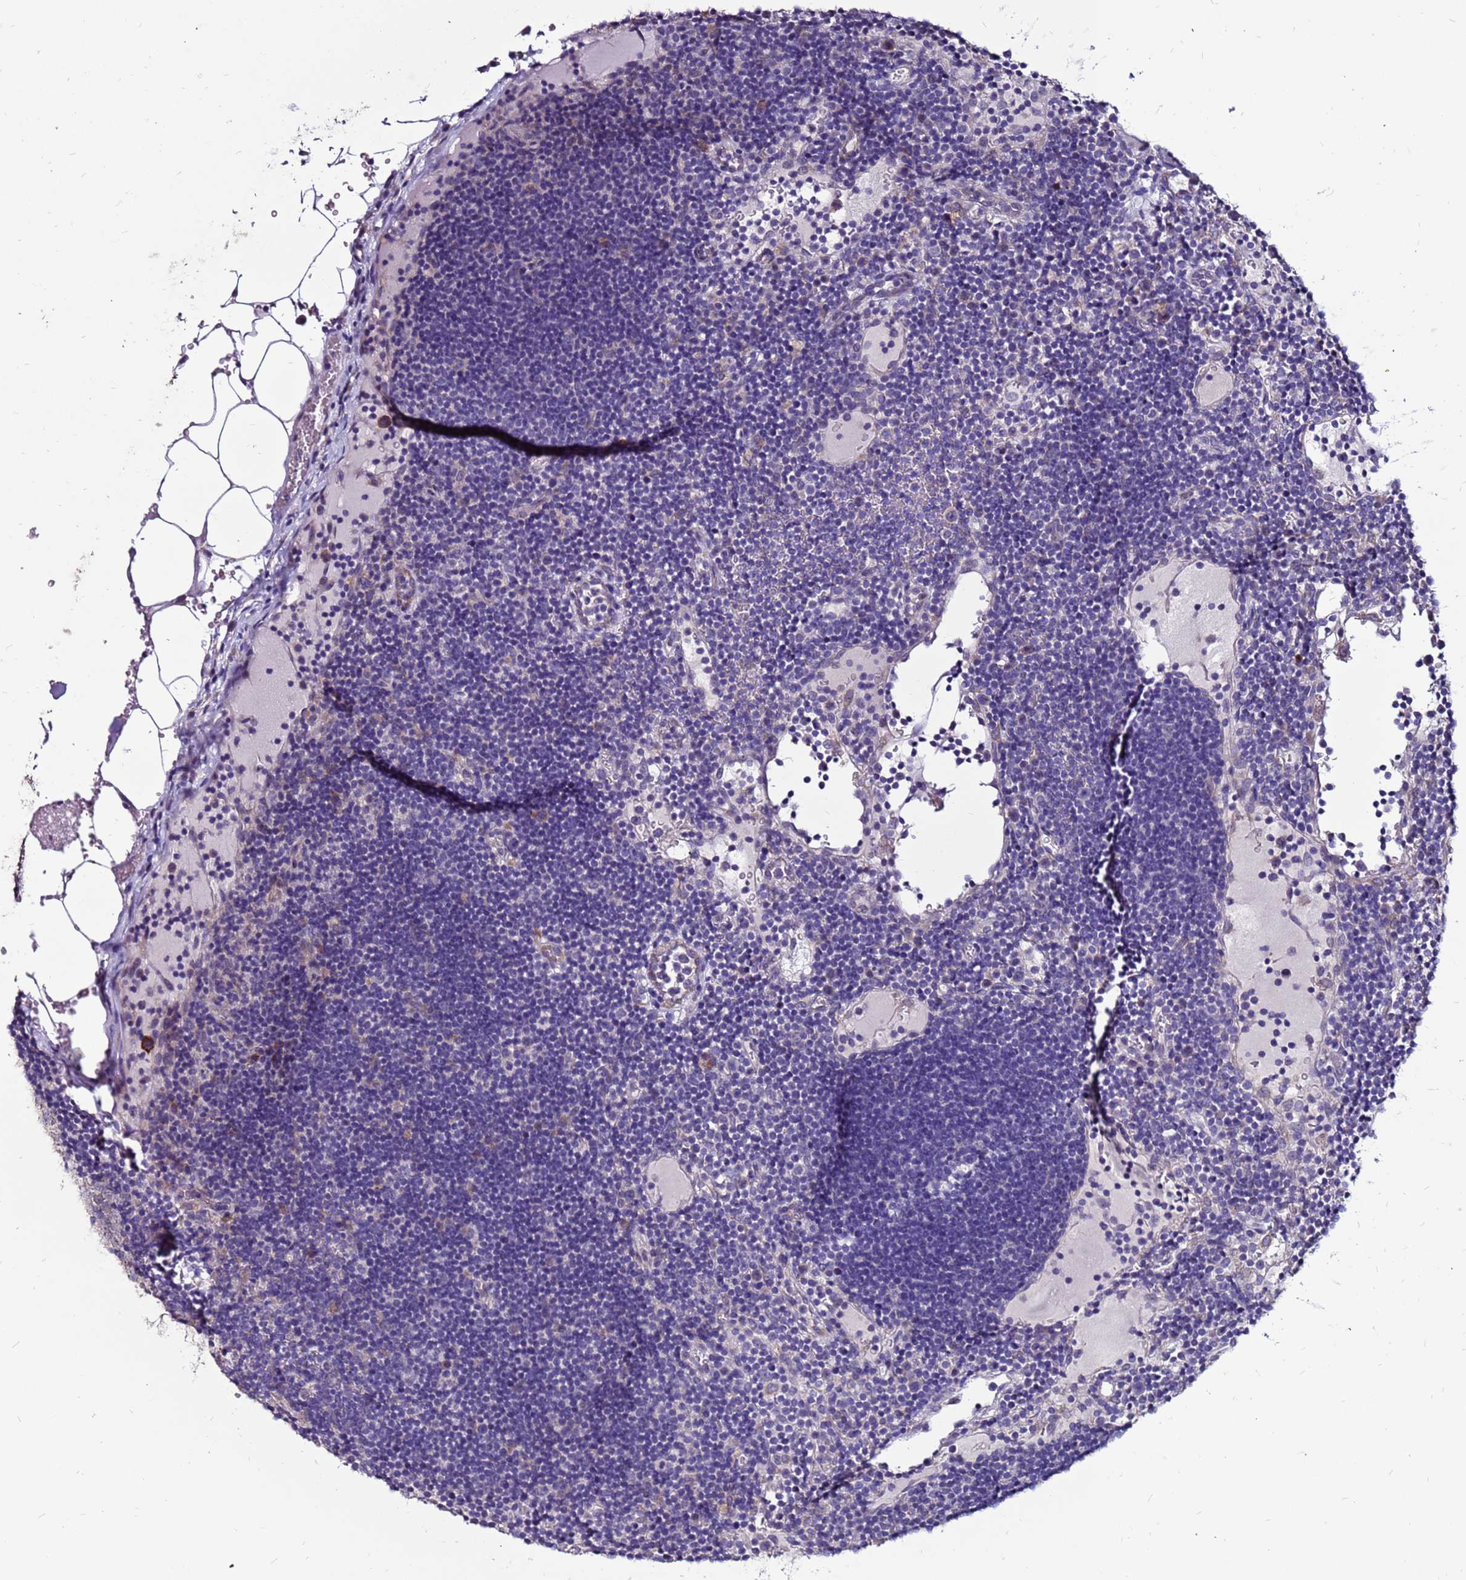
{"staining": {"intensity": "negative", "quantity": "none", "location": "none"}, "tissue": "lymph node", "cell_type": "Germinal center cells", "image_type": "normal", "snomed": [{"axis": "morphology", "description": "Normal tissue, NOS"}, {"axis": "topography", "description": "Lymph node"}], "caption": "The image reveals no significant staining in germinal center cells of lymph node.", "gene": "SLC44A3", "patient": {"sex": "male", "age": 53}}